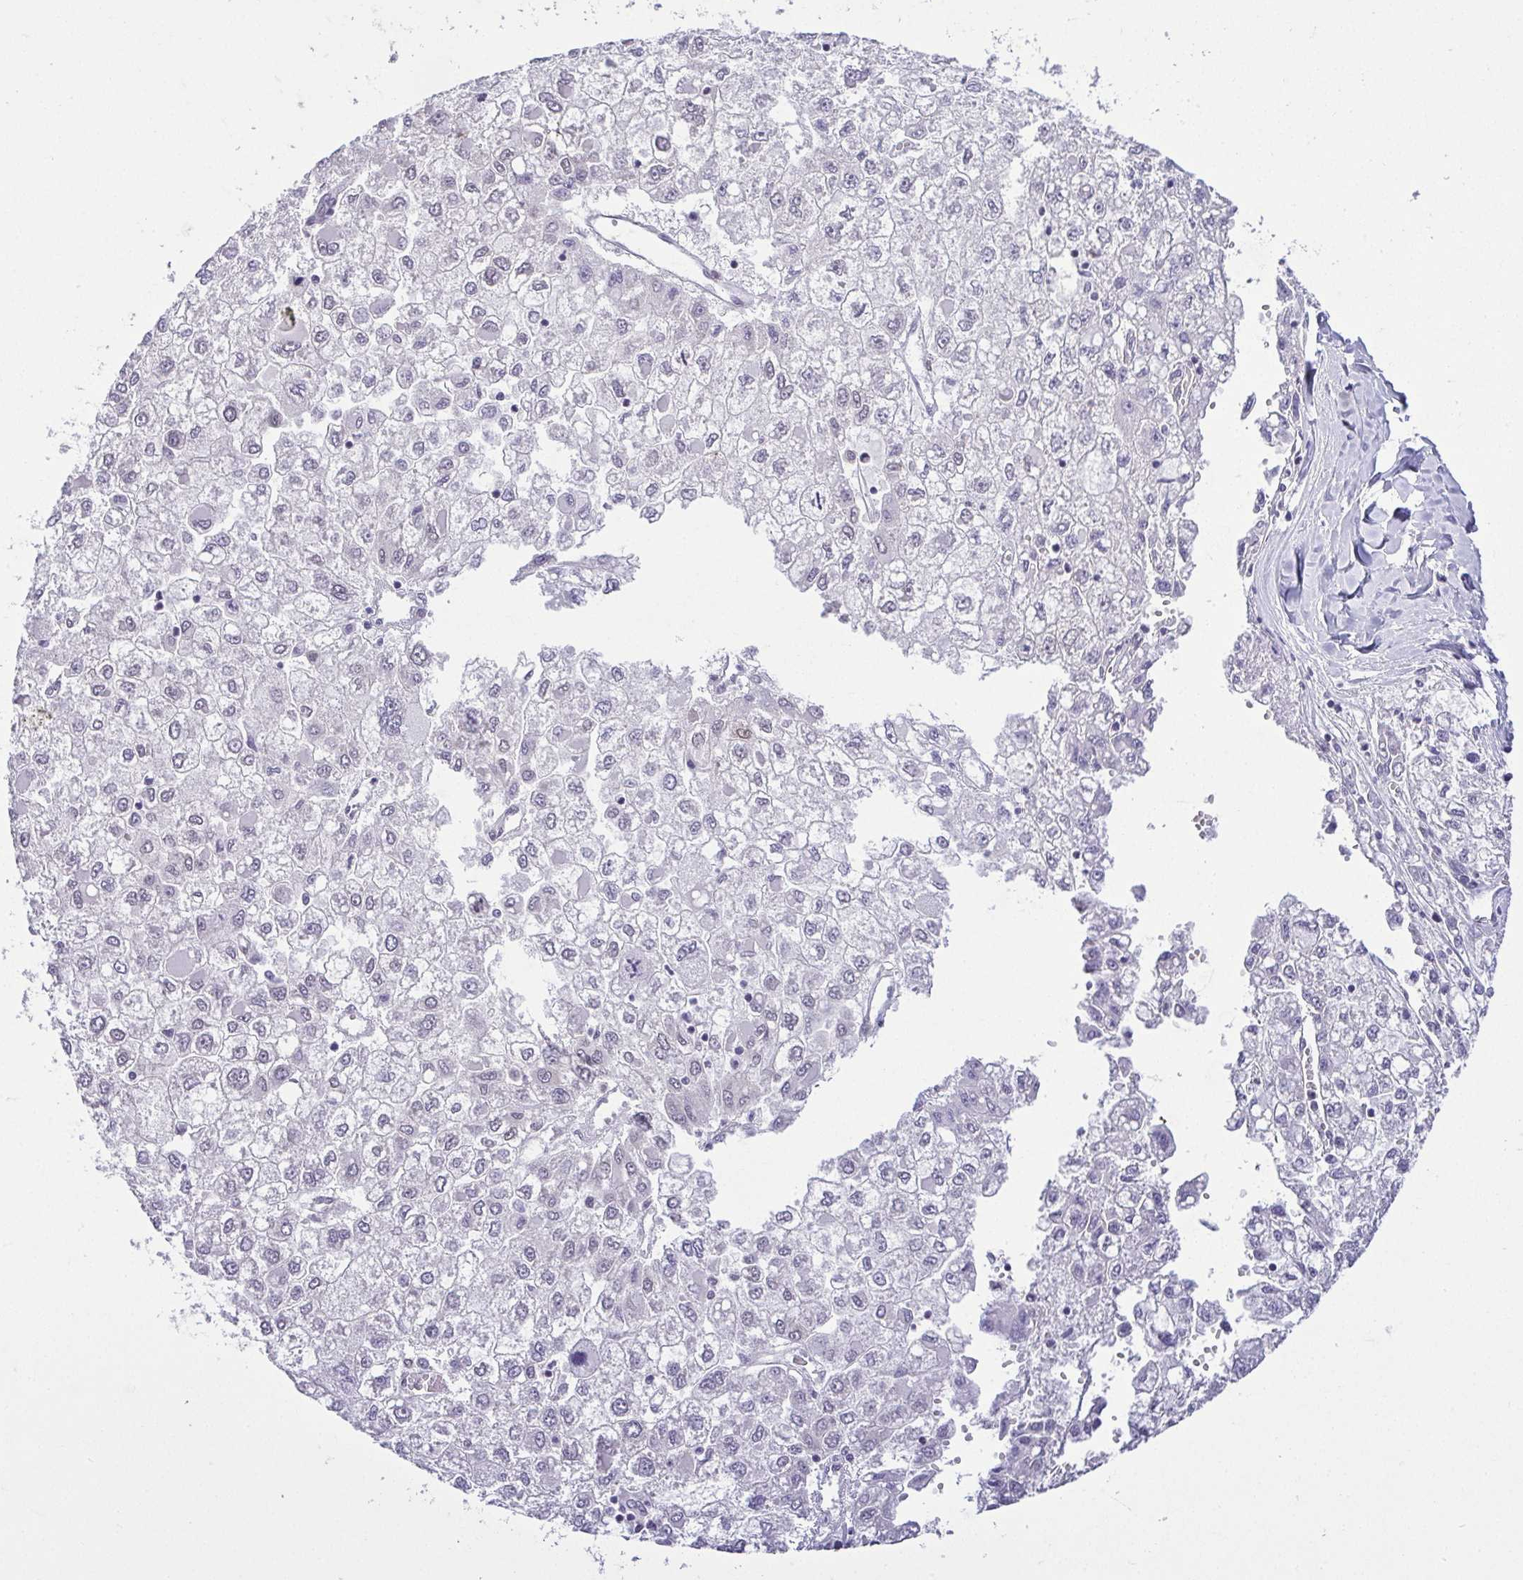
{"staining": {"intensity": "negative", "quantity": "none", "location": "none"}, "tissue": "liver cancer", "cell_type": "Tumor cells", "image_type": "cancer", "snomed": [{"axis": "morphology", "description": "Carcinoma, Hepatocellular, NOS"}, {"axis": "topography", "description": "Liver"}], "caption": "Tumor cells are negative for brown protein staining in liver cancer (hepatocellular carcinoma).", "gene": "RBM3", "patient": {"sex": "male", "age": 40}}